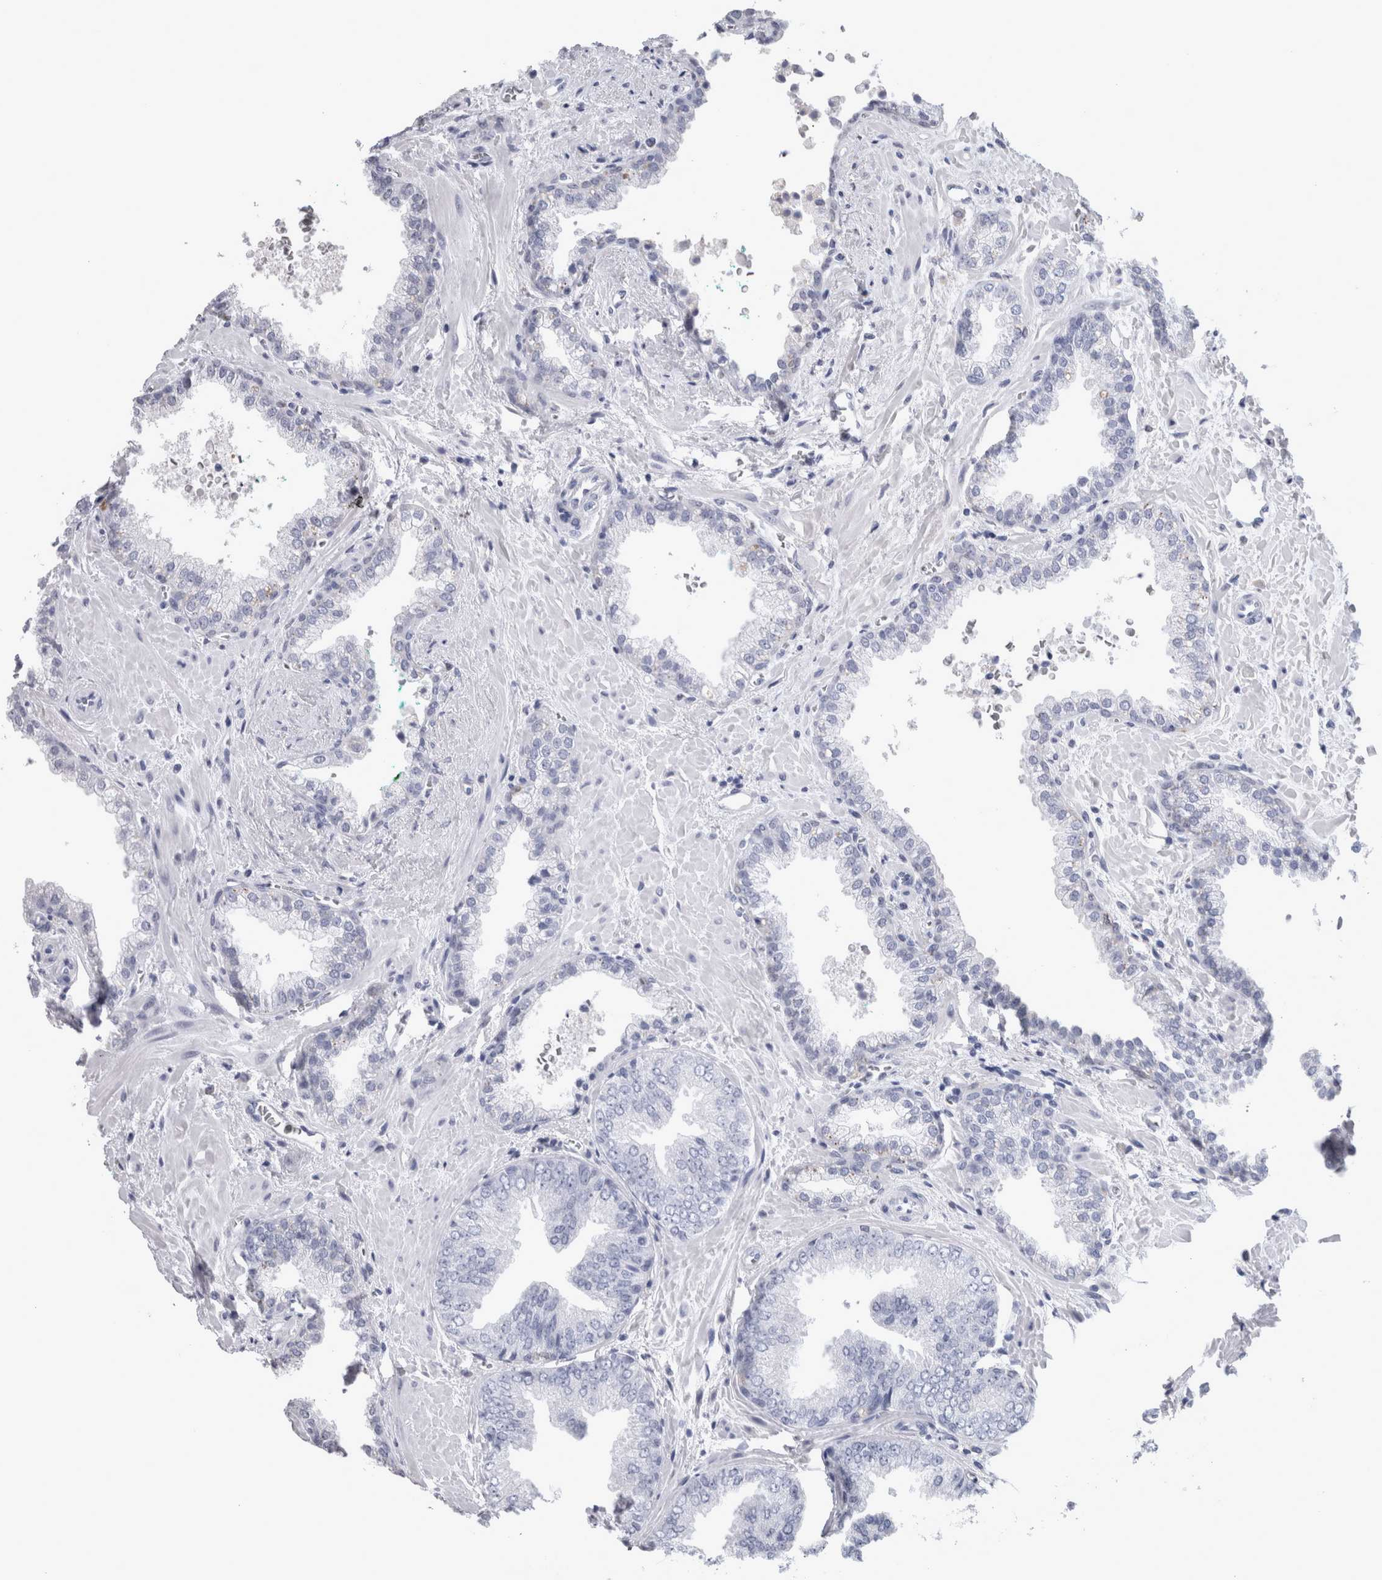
{"staining": {"intensity": "negative", "quantity": "none", "location": "none"}, "tissue": "prostate cancer", "cell_type": "Tumor cells", "image_type": "cancer", "snomed": [{"axis": "morphology", "description": "Adenocarcinoma, Low grade"}, {"axis": "topography", "description": "Prostate"}], "caption": "There is no significant positivity in tumor cells of prostate cancer.", "gene": "CA8", "patient": {"sex": "male", "age": 71}}